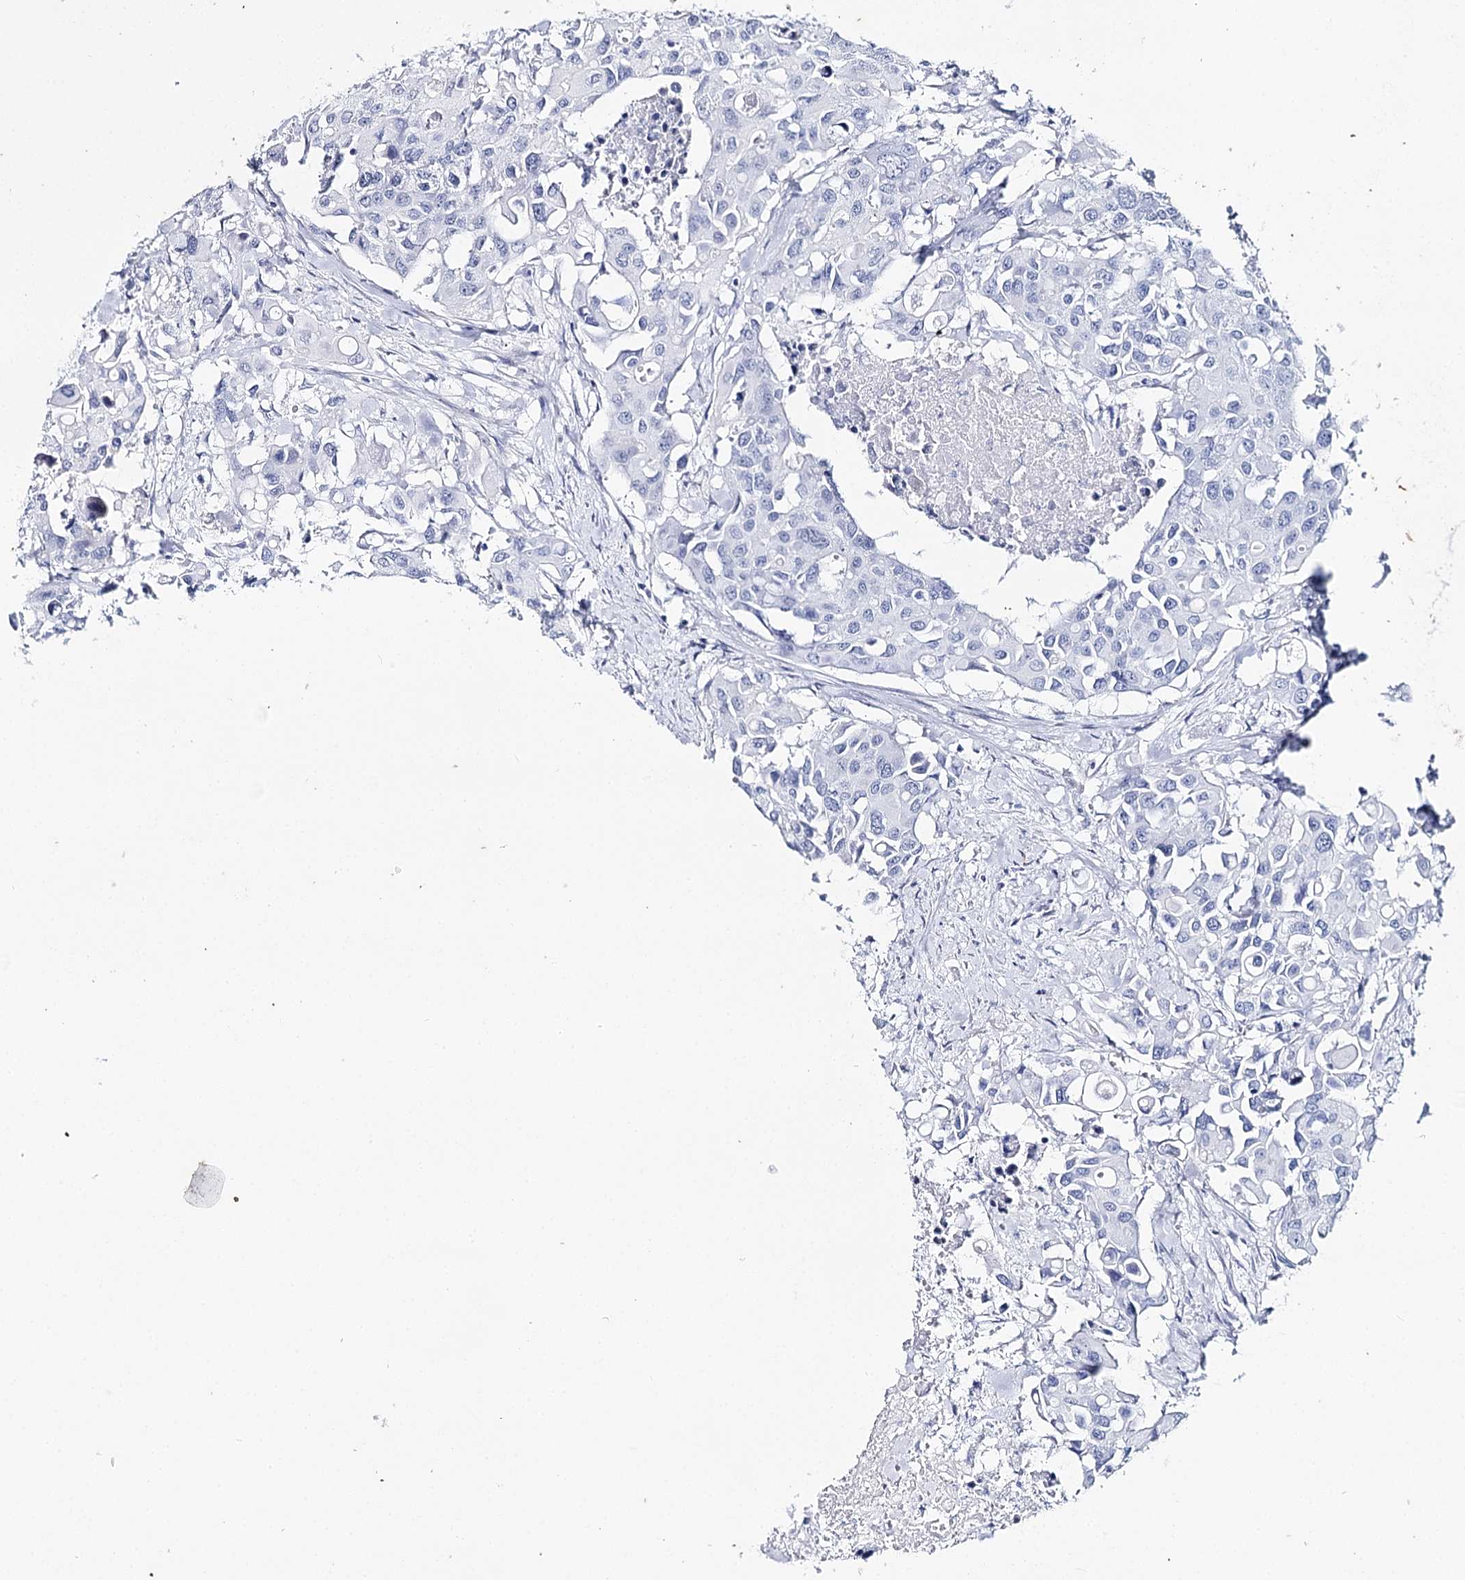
{"staining": {"intensity": "negative", "quantity": "none", "location": "none"}, "tissue": "colorectal cancer", "cell_type": "Tumor cells", "image_type": "cancer", "snomed": [{"axis": "morphology", "description": "Adenocarcinoma, NOS"}, {"axis": "topography", "description": "Colon"}], "caption": "Protein analysis of colorectal cancer shows no significant staining in tumor cells.", "gene": "AGXT2", "patient": {"sex": "male", "age": 77}}